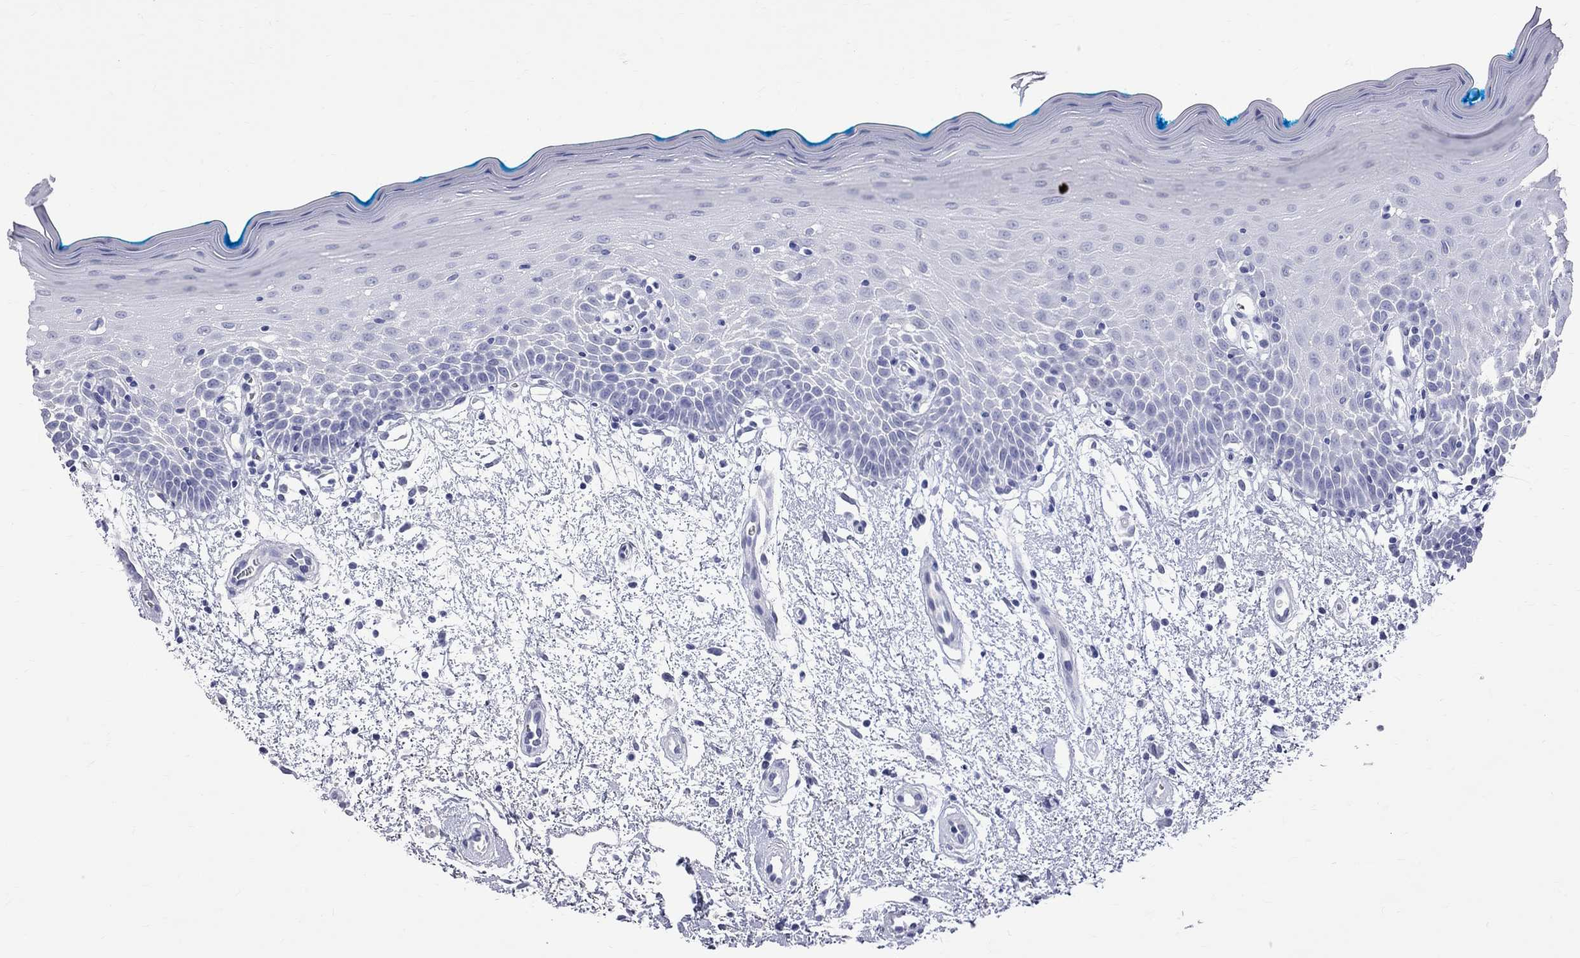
{"staining": {"intensity": "negative", "quantity": "none", "location": "none"}, "tissue": "oral mucosa", "cell_type": "Squamous epithelial cells", "image_type": "normal", "snomed": [{"axis": "morphology", "description": "Normal tissue, NOS"}, {"axis": "morphology", "description": "Squamous cell carcinoma, NOS"}, {"axis": "topography", "description": "Oral tissue"}, {"axis": "topography", "description": "Head-Neck"}], "caption": "High power microscopy micrograph of an immunohistochemistry histopathology image of unremarkable oral mucosa, revealing no significant staining in squamous epithelial cells.", "gene": "BPIFB1", "patient": {"sex": "female", "age": 75}}